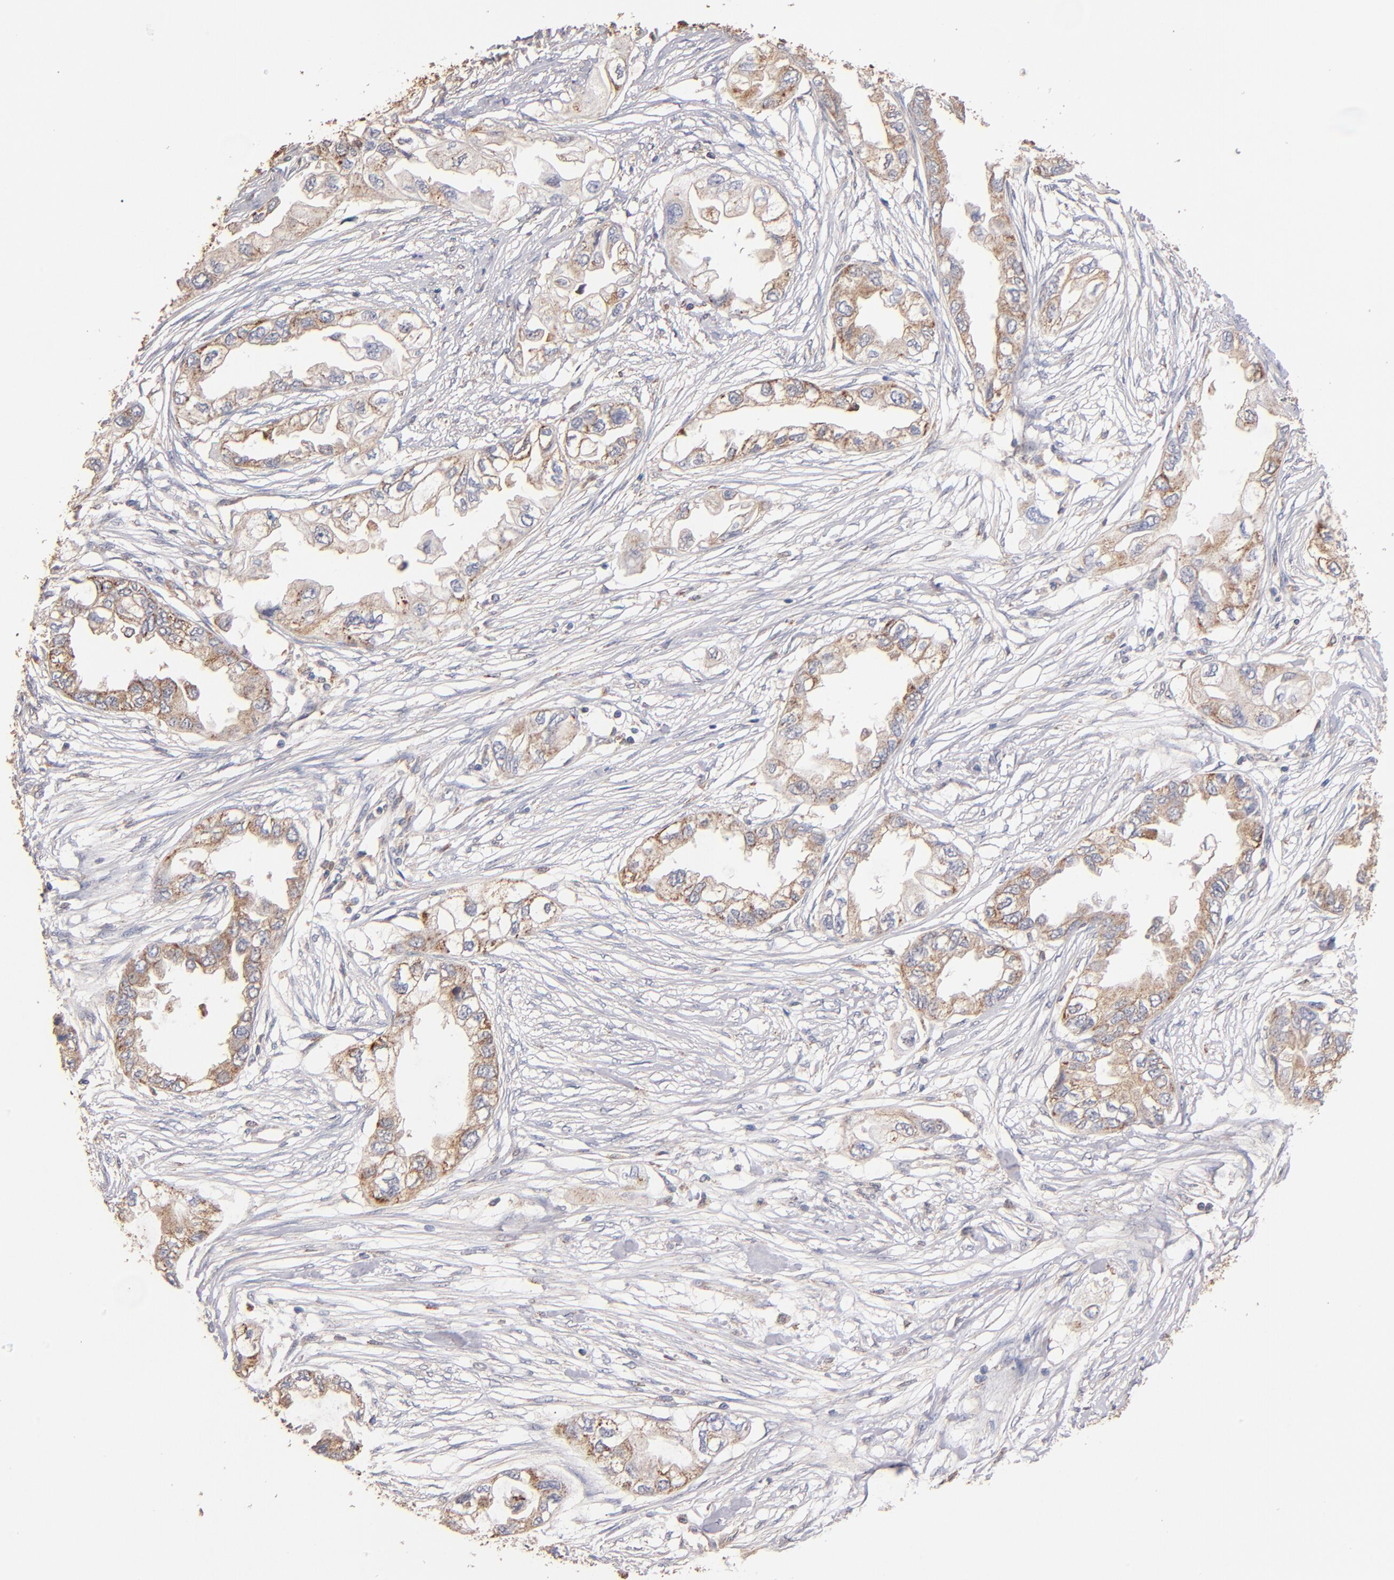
{"staining": {"intensity": "moderate", "quantity": ">75%", "location": "cytoplasmic/membranous"}, "tissue": "endometrial cancer", "cell_type": "Tumor cells", "image_type": "cancer", "snomed": [{"axis": "morphology", "description": "Adenocarcinoma, NOS"}, {"axis": "topography", "description": "Endometrium"}], "caption": "Moderate cytoplasmic/membranous expression for a protein is identified in about >75% of tumor cells of adenocarcinoma (endometrial) using immunohistochemistry.", "gene": "RO60", "patient": {"sex": "female", "age": 67}}